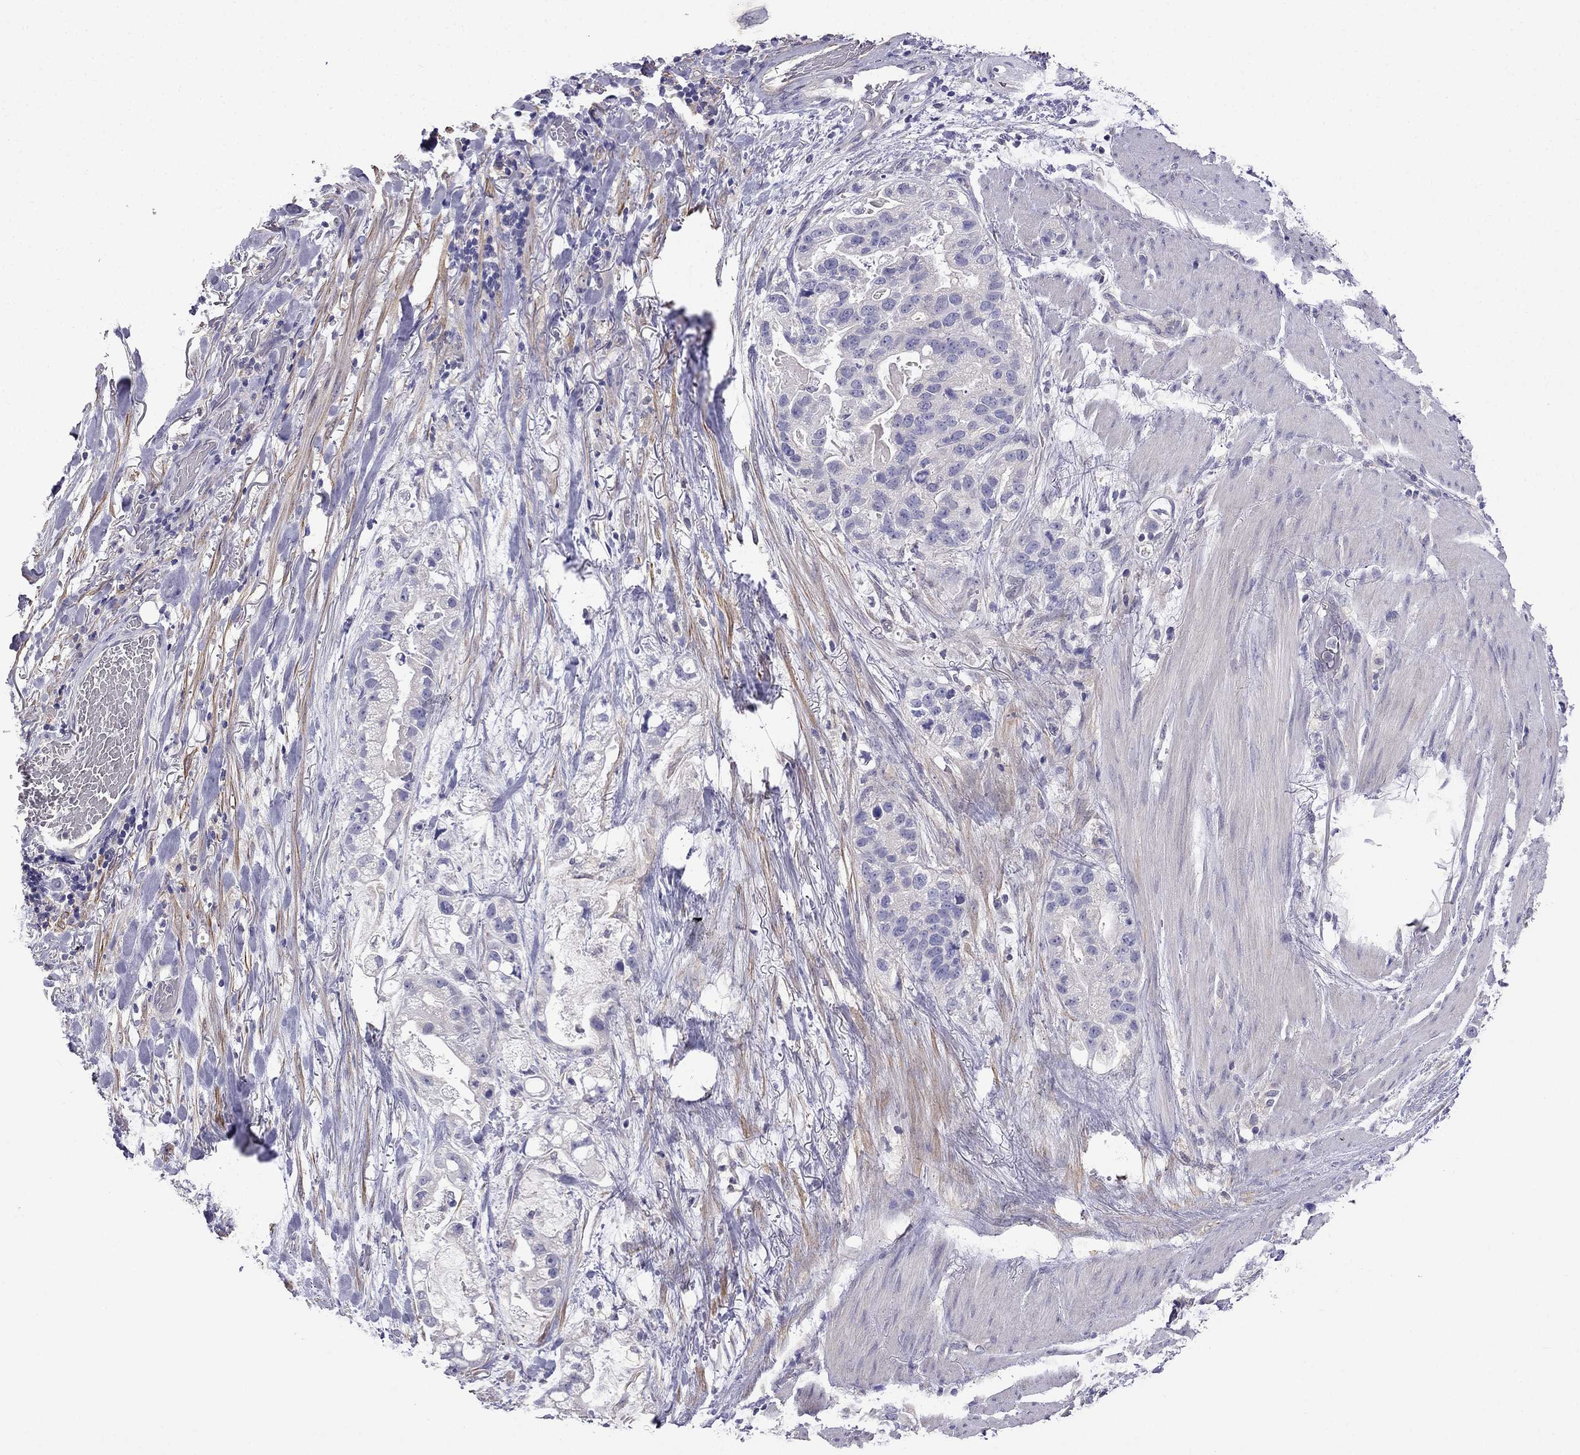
{"staining": {"intensity": "negative", "quantity": "none", "location": "none"}, "tissue": "stomach cancer", "cell_type": "Tumor cells", "image_type": "cancer", "snomed": [{"axis": "morphology", "description": "Adenocarcinoma, NOS"}, {"axis": "topography", "description": "Stomach"}], "caption": "The image exhibits no significant positivity in tumor cells of stomach cancer.", "gene": "SCNN1D", "patient": {"sex": "male", "age": 59}}